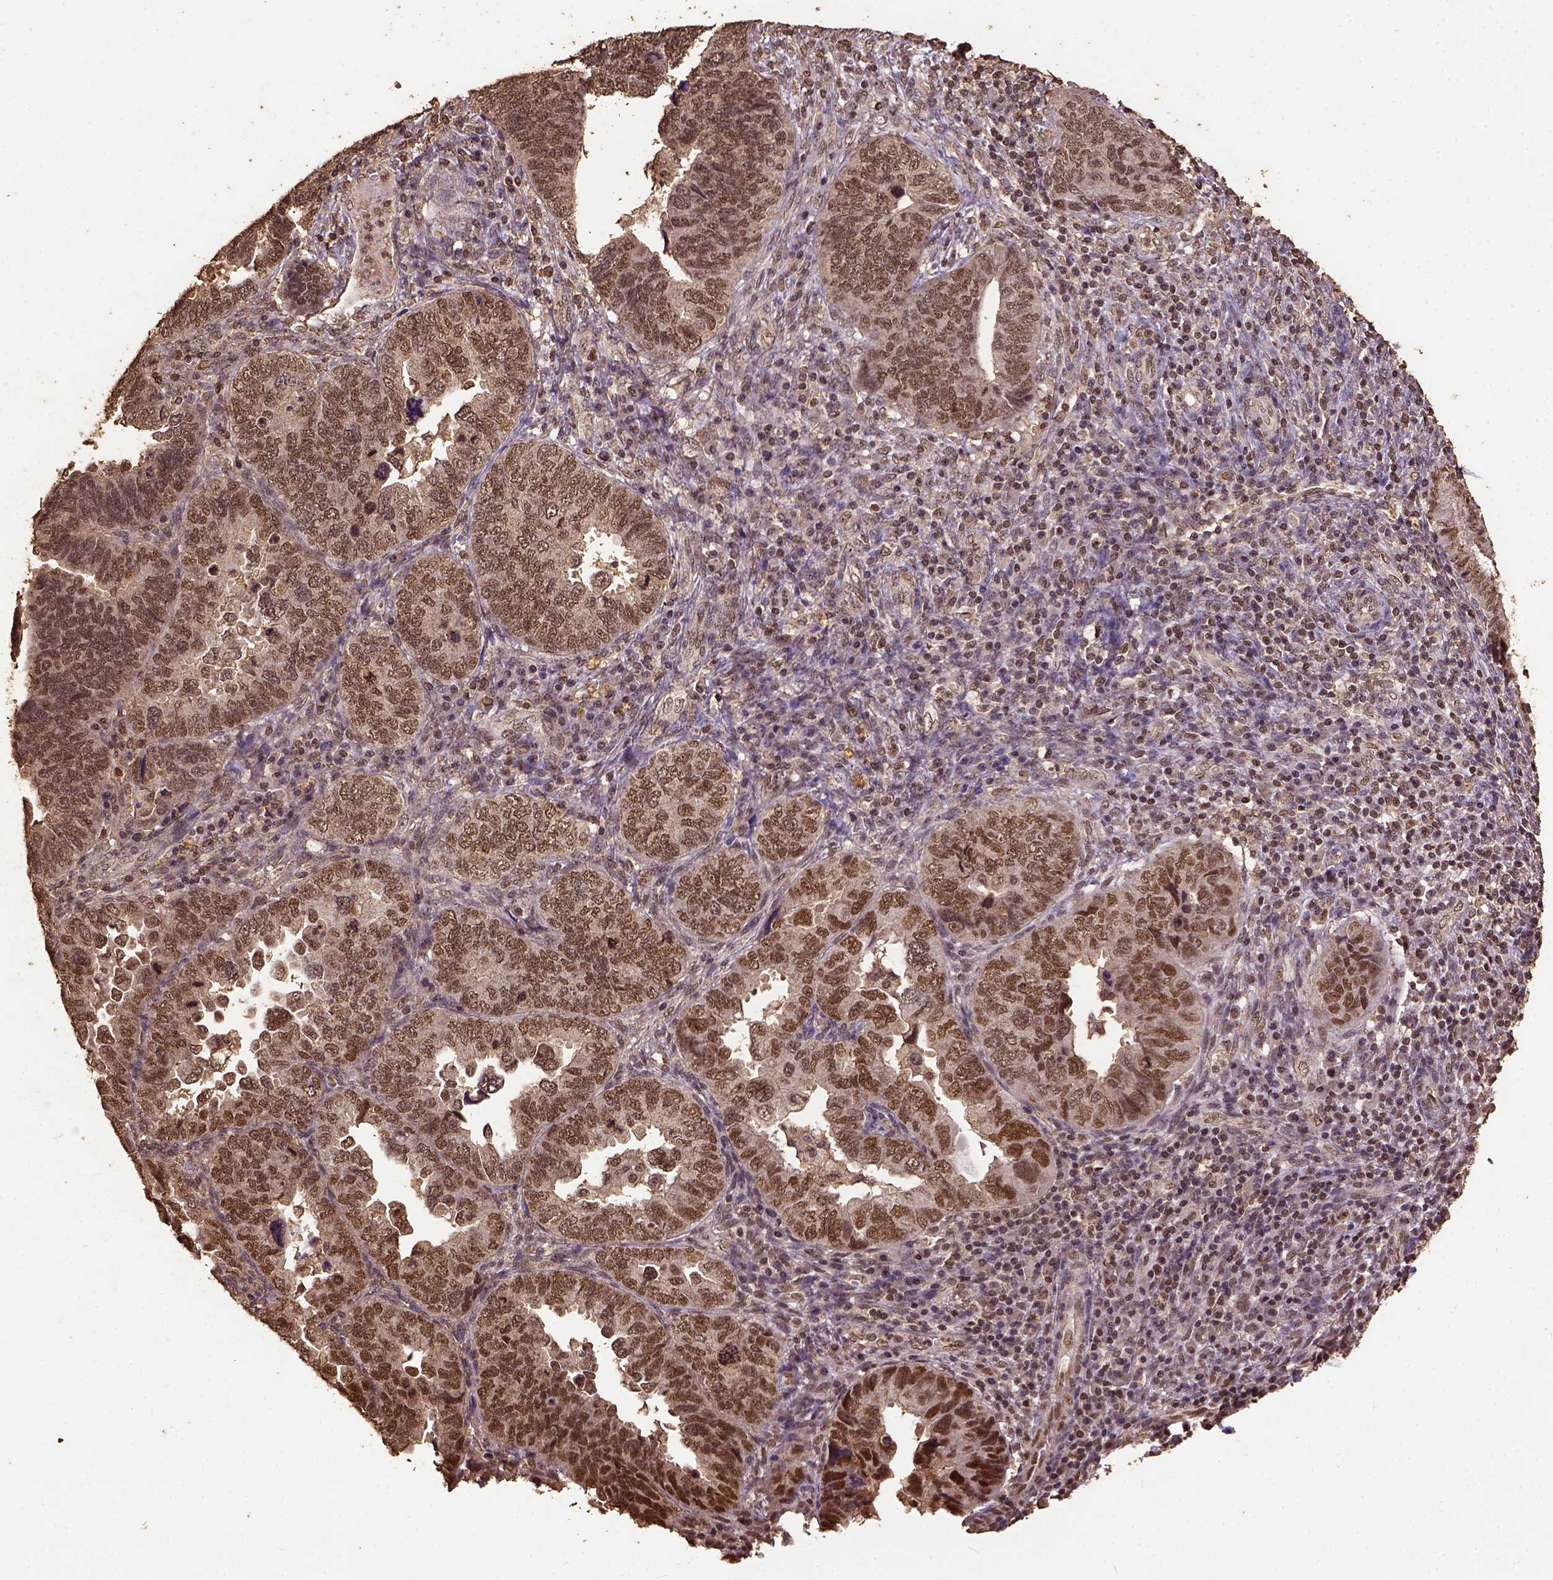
{"staining": {"intensity": "moderate", "quantity": ">75%", "location": "nuclear"}, "tissue": "endometrial cancer", "cell_type": "Tumor cells", "image_type": "cancer", "snomed": [{"axis": "morphology", "description": "Adenocarcinoma, NOS"}, {"axis": "topography", "description": "Endometrium"}], "caption": "Tumor cells demonstrate medium levels of moderate nuclear expression in approximately >75% of cells in human adenocarcinoma (endometrial).", "gene": "NACC1", "patient": {"sex": "female", "age": 79}}